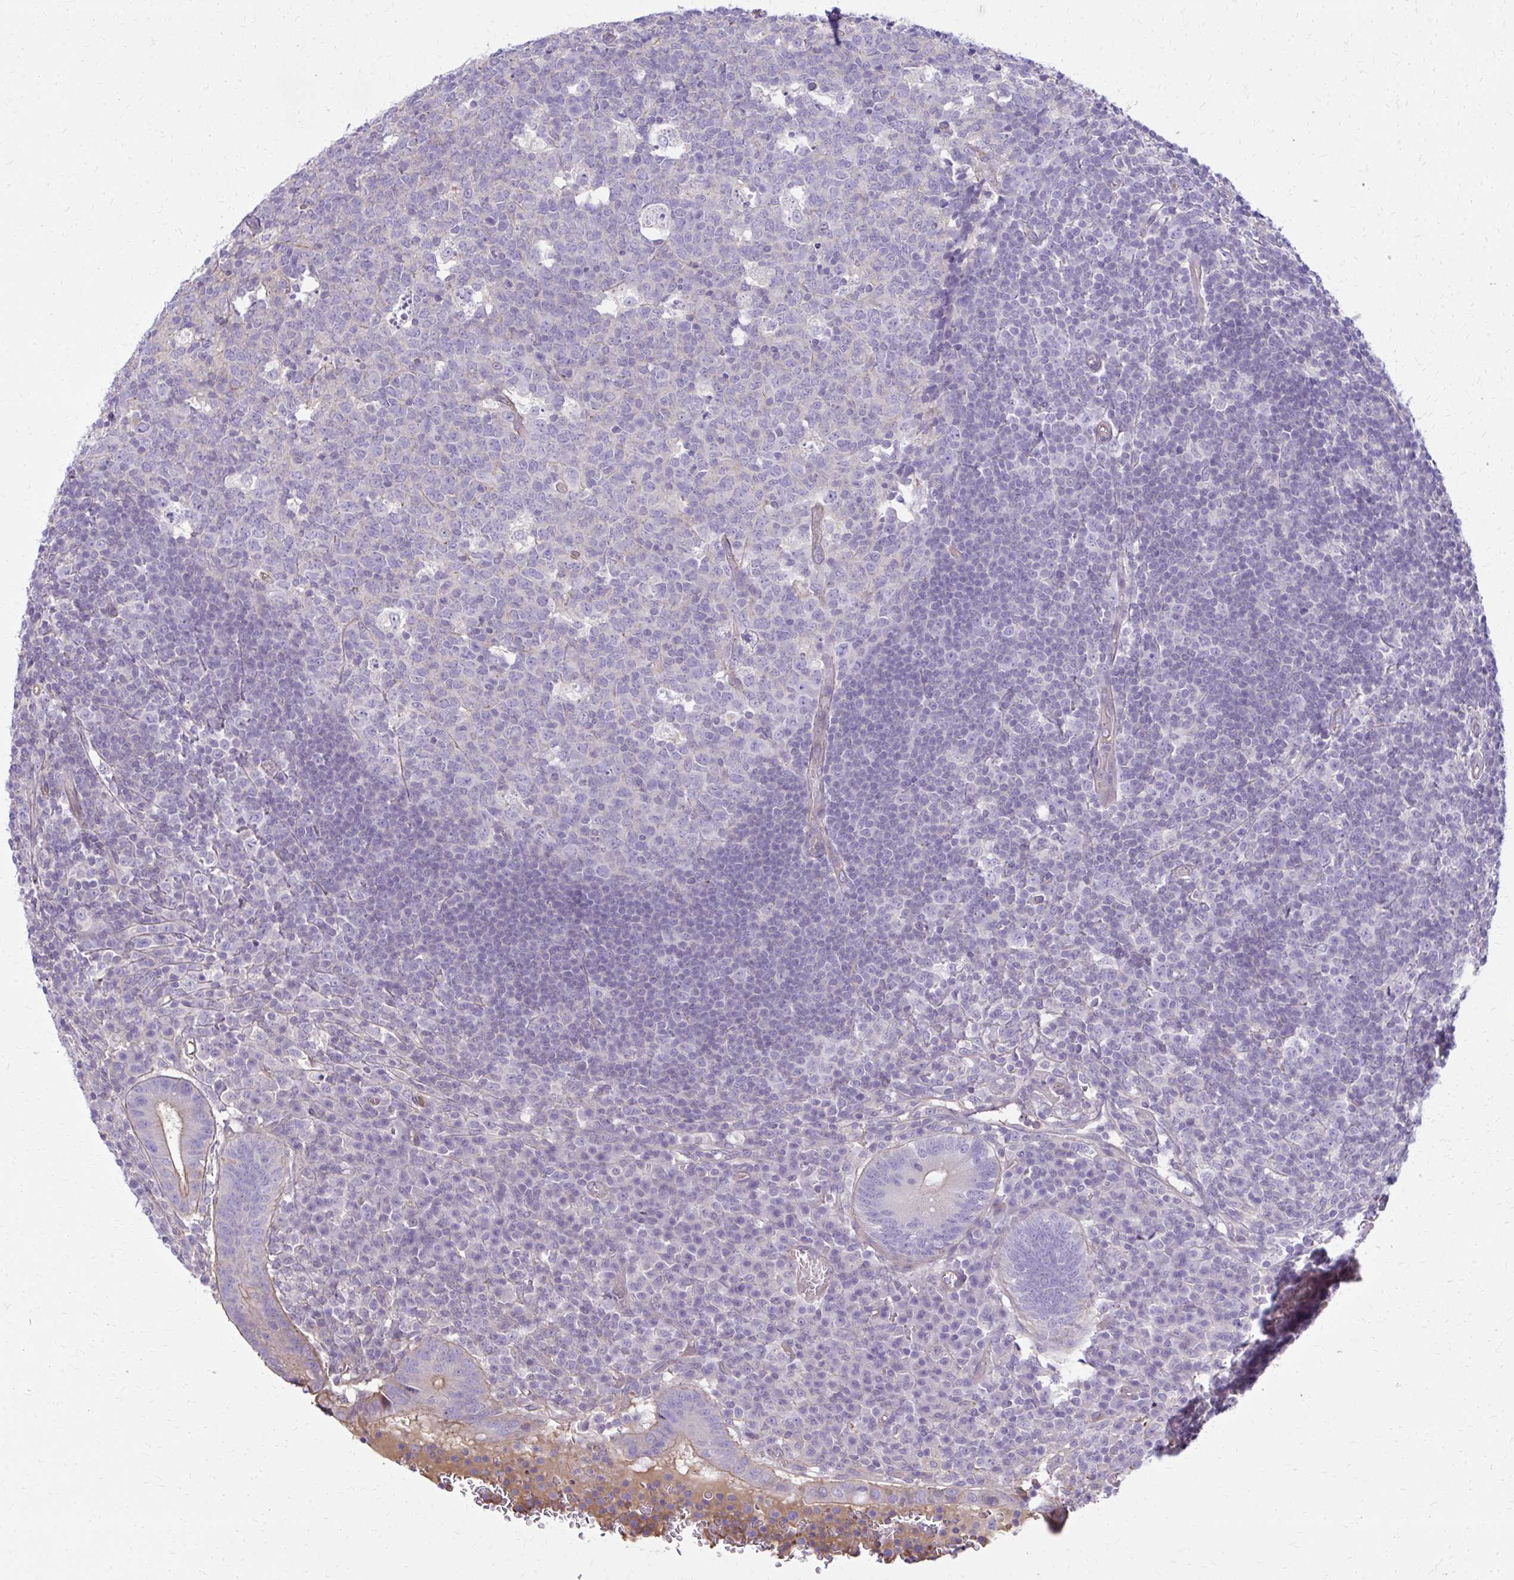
{"staining": {"intensity": "strong", "quantity": "<25%", "location": "cytoplasmic/membranous"}, "tissue": "appendix", "cell_type": "Glandular cells", "image_type": "normal", "snomed": [{"axis": "morphology", "description": "Normal tissue, NOS"}, {"axis": "topography", "description": "Appendix"}], "caption": "Appendix stained with a brown dye displays strong cytoplasmic/membranous positive staining in approximately <25% of glandular cells.", "gene": "RUNDC3B", "patient": {"sex": "male", "age": 18}}